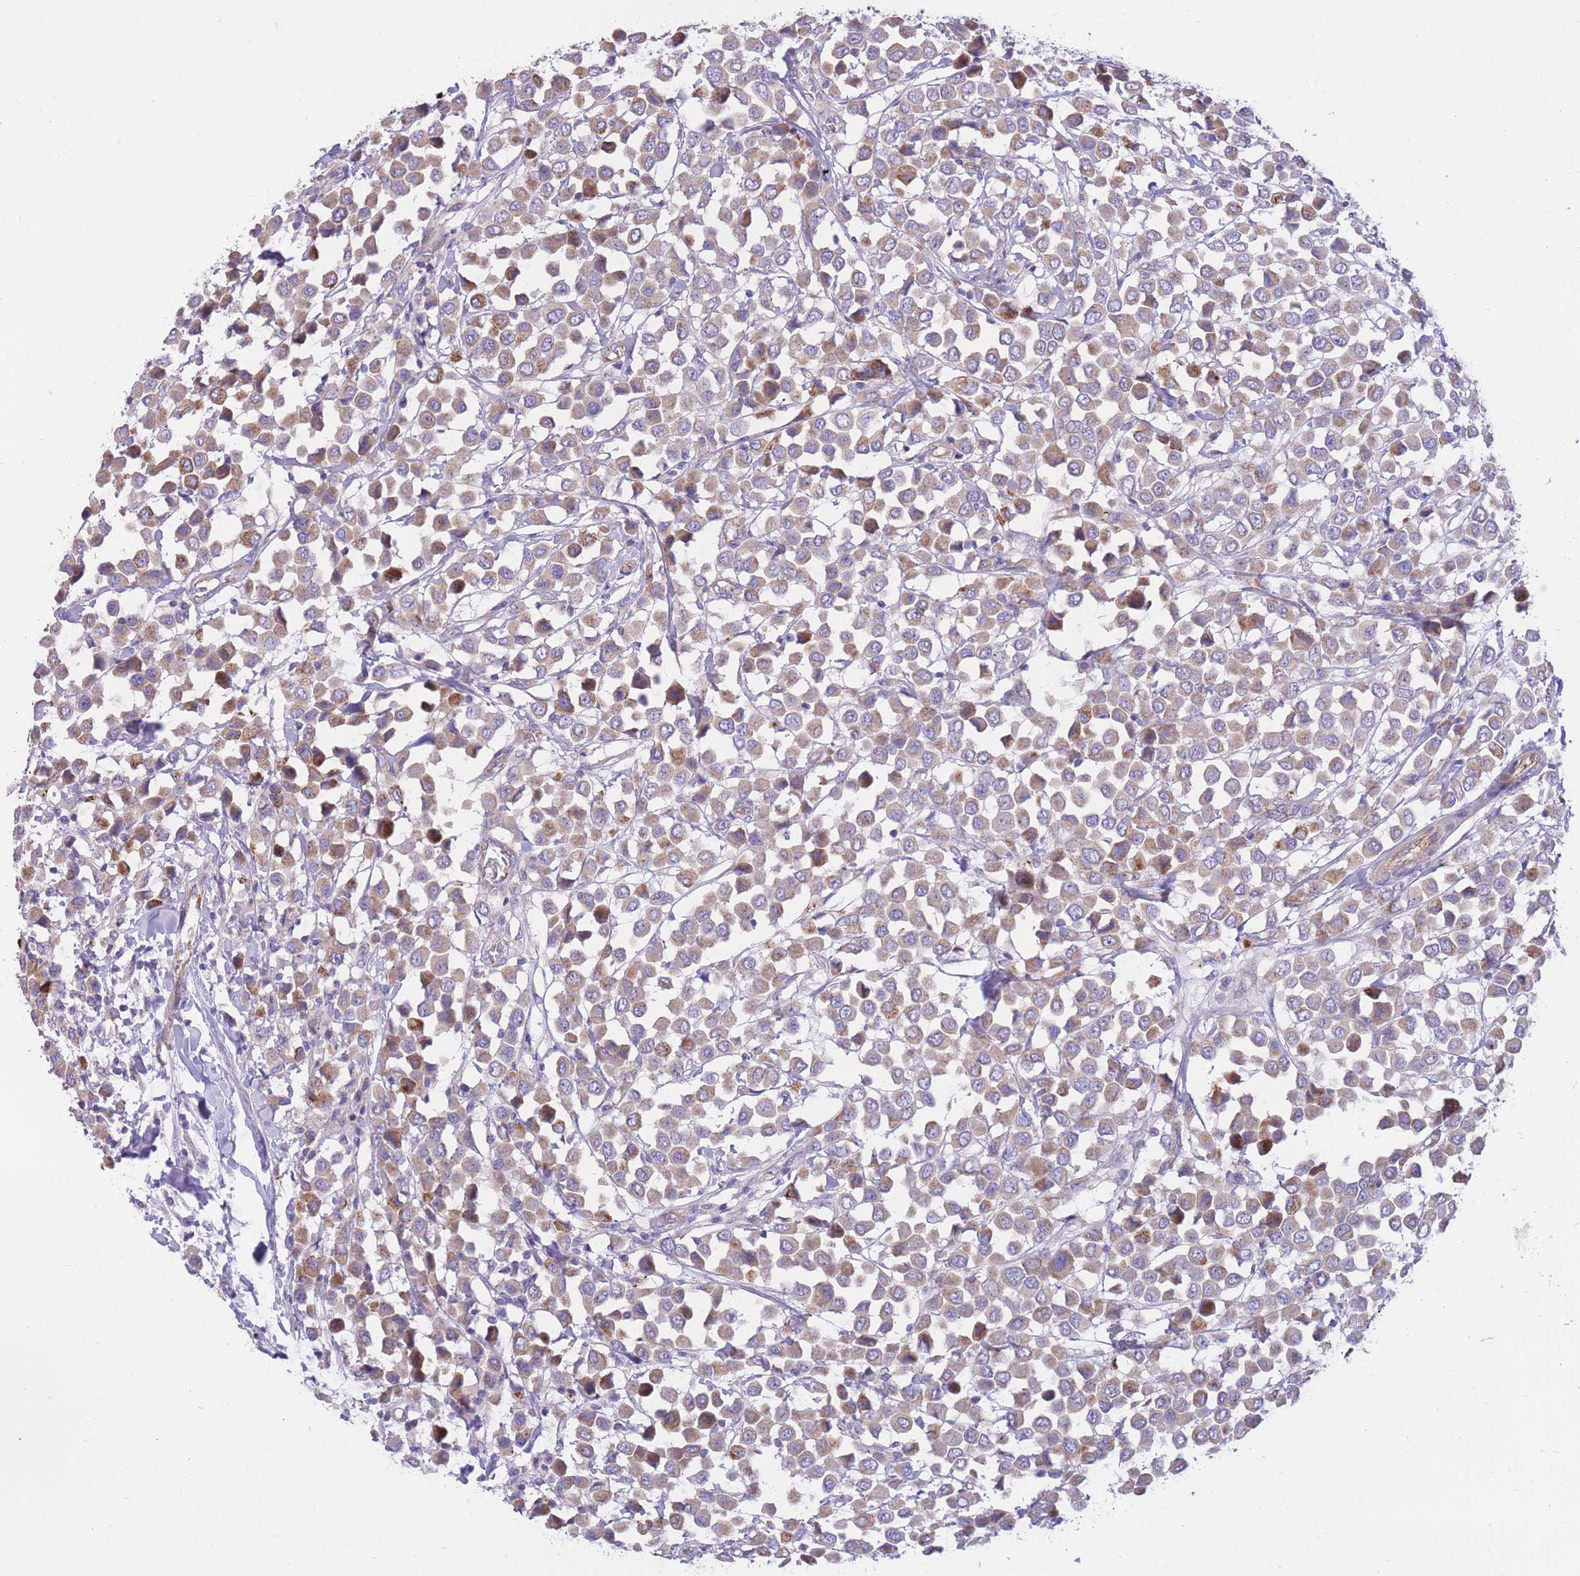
{"staining": {"intensity": "weak", "quantity": ">75%", "location": "cytoplasmic/membranous"}, "tissue": "breast cancer", "cell_type": "Tumor cells", "image_type": "cancer", "snomed": [{"axis": "morphology", "description": "Duct carcinoma"}, {"axis": "topography", "description": "Breast"}], "caption": "Breast cancer (intraductal carcinoma) was stained to show a protein in brown. There is low levels of weak cytoplasmic/membranous expression in about >75% of tumor cells.", "gene": "SULT1A1", "patient": {"sex": "female", "age": 61}}